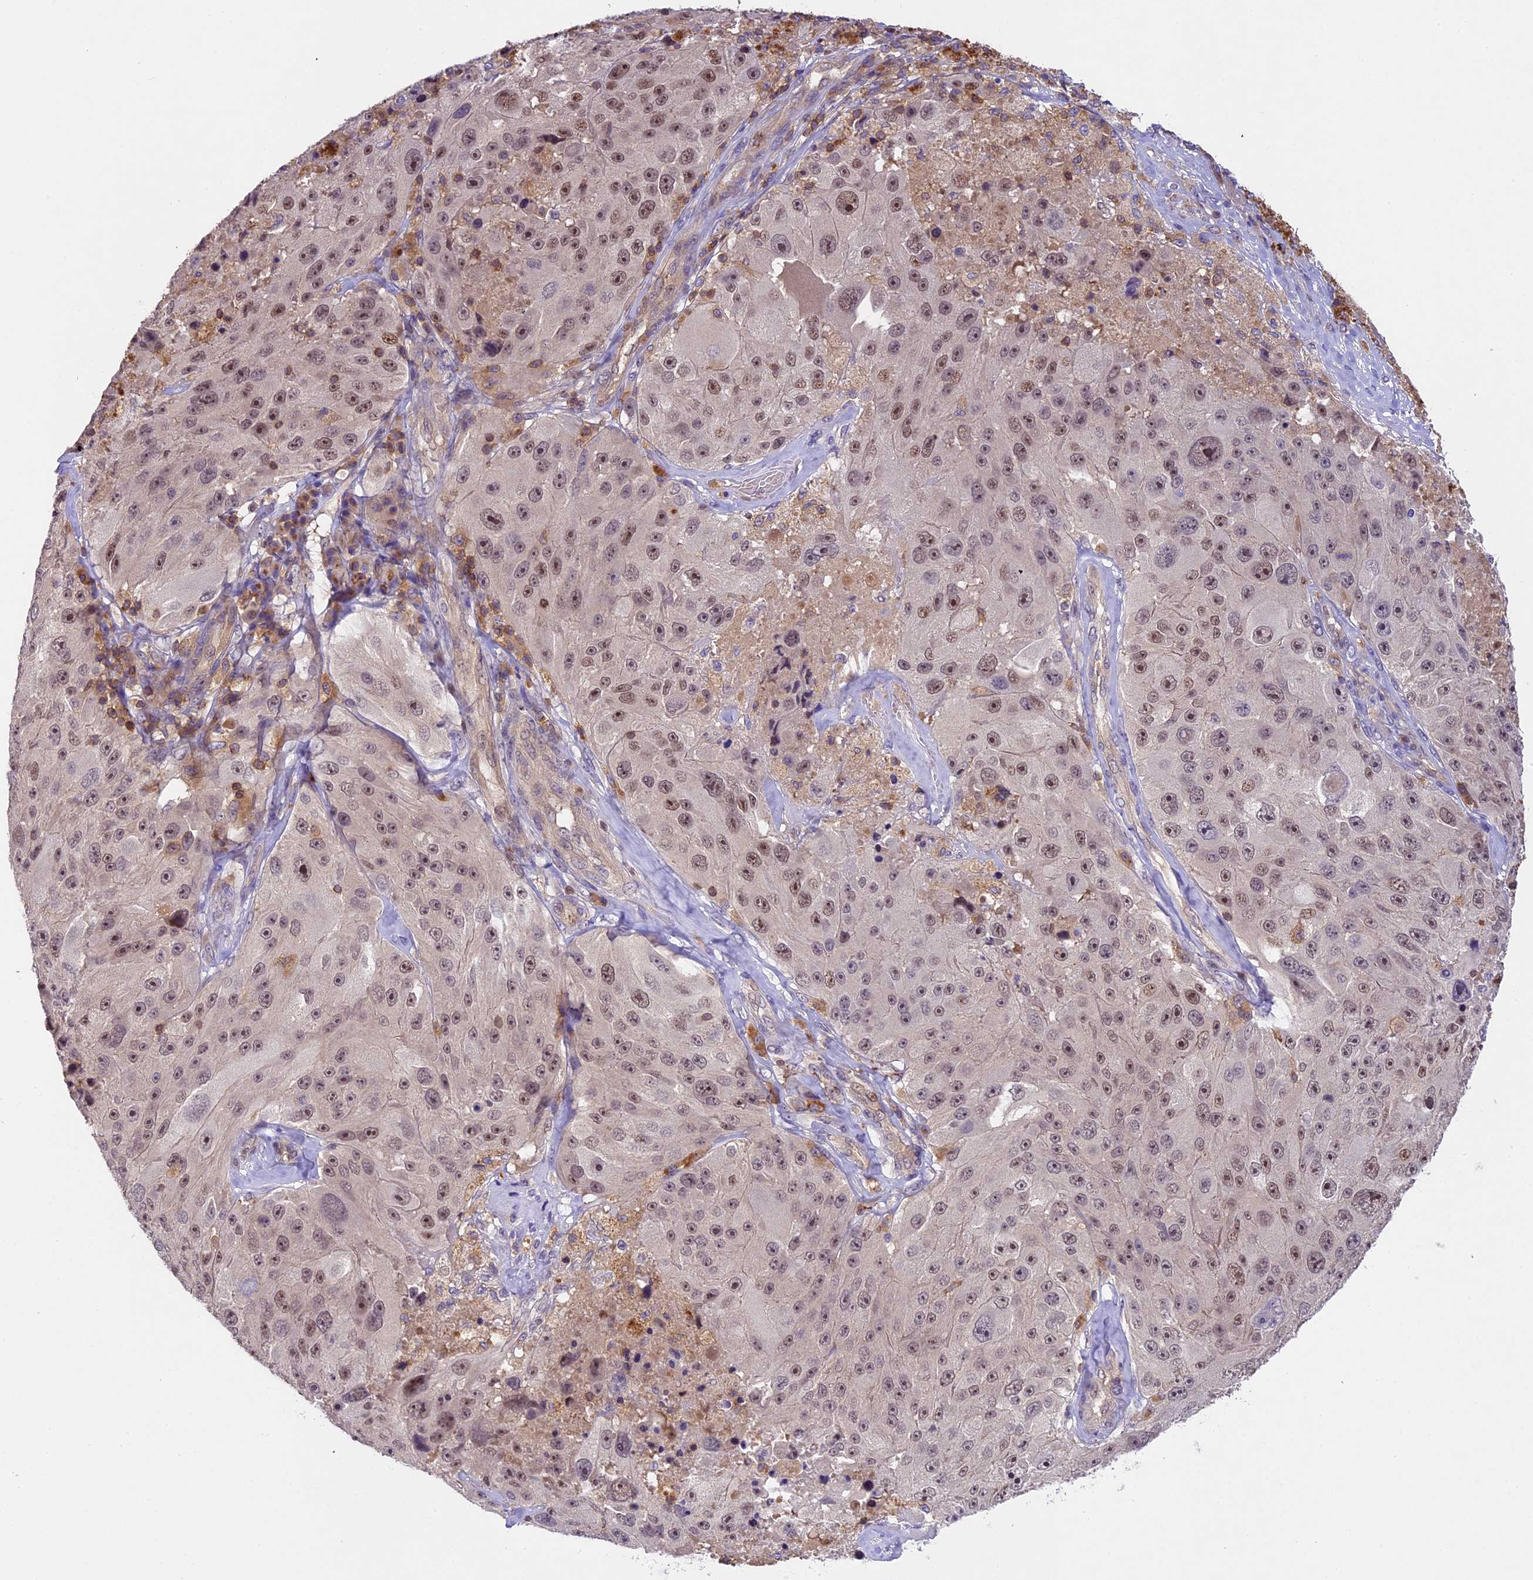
{"staining": {"intensity": "weak", "quantity": ">75%", "location": "nuclear"}, "tissue": "melanoma", "cell_type": "Tumor cells", "image_type": "cancer", "snomed": [{"axis": "morphology", "description": "Malignant melanoma, Metastatic site"}, {"axis": "topography", "description": "Lymph node"}], "caption": "Immunohistochemical staining of human malignant melanoma (metastatic site) demonstrates weak nuclear protein staining in about >75% of tumor cells. (IHC, brightfield microscopy, high magnification).", "gene": "TBC1D1", "patient": {"sex": "male", "age": 62}}